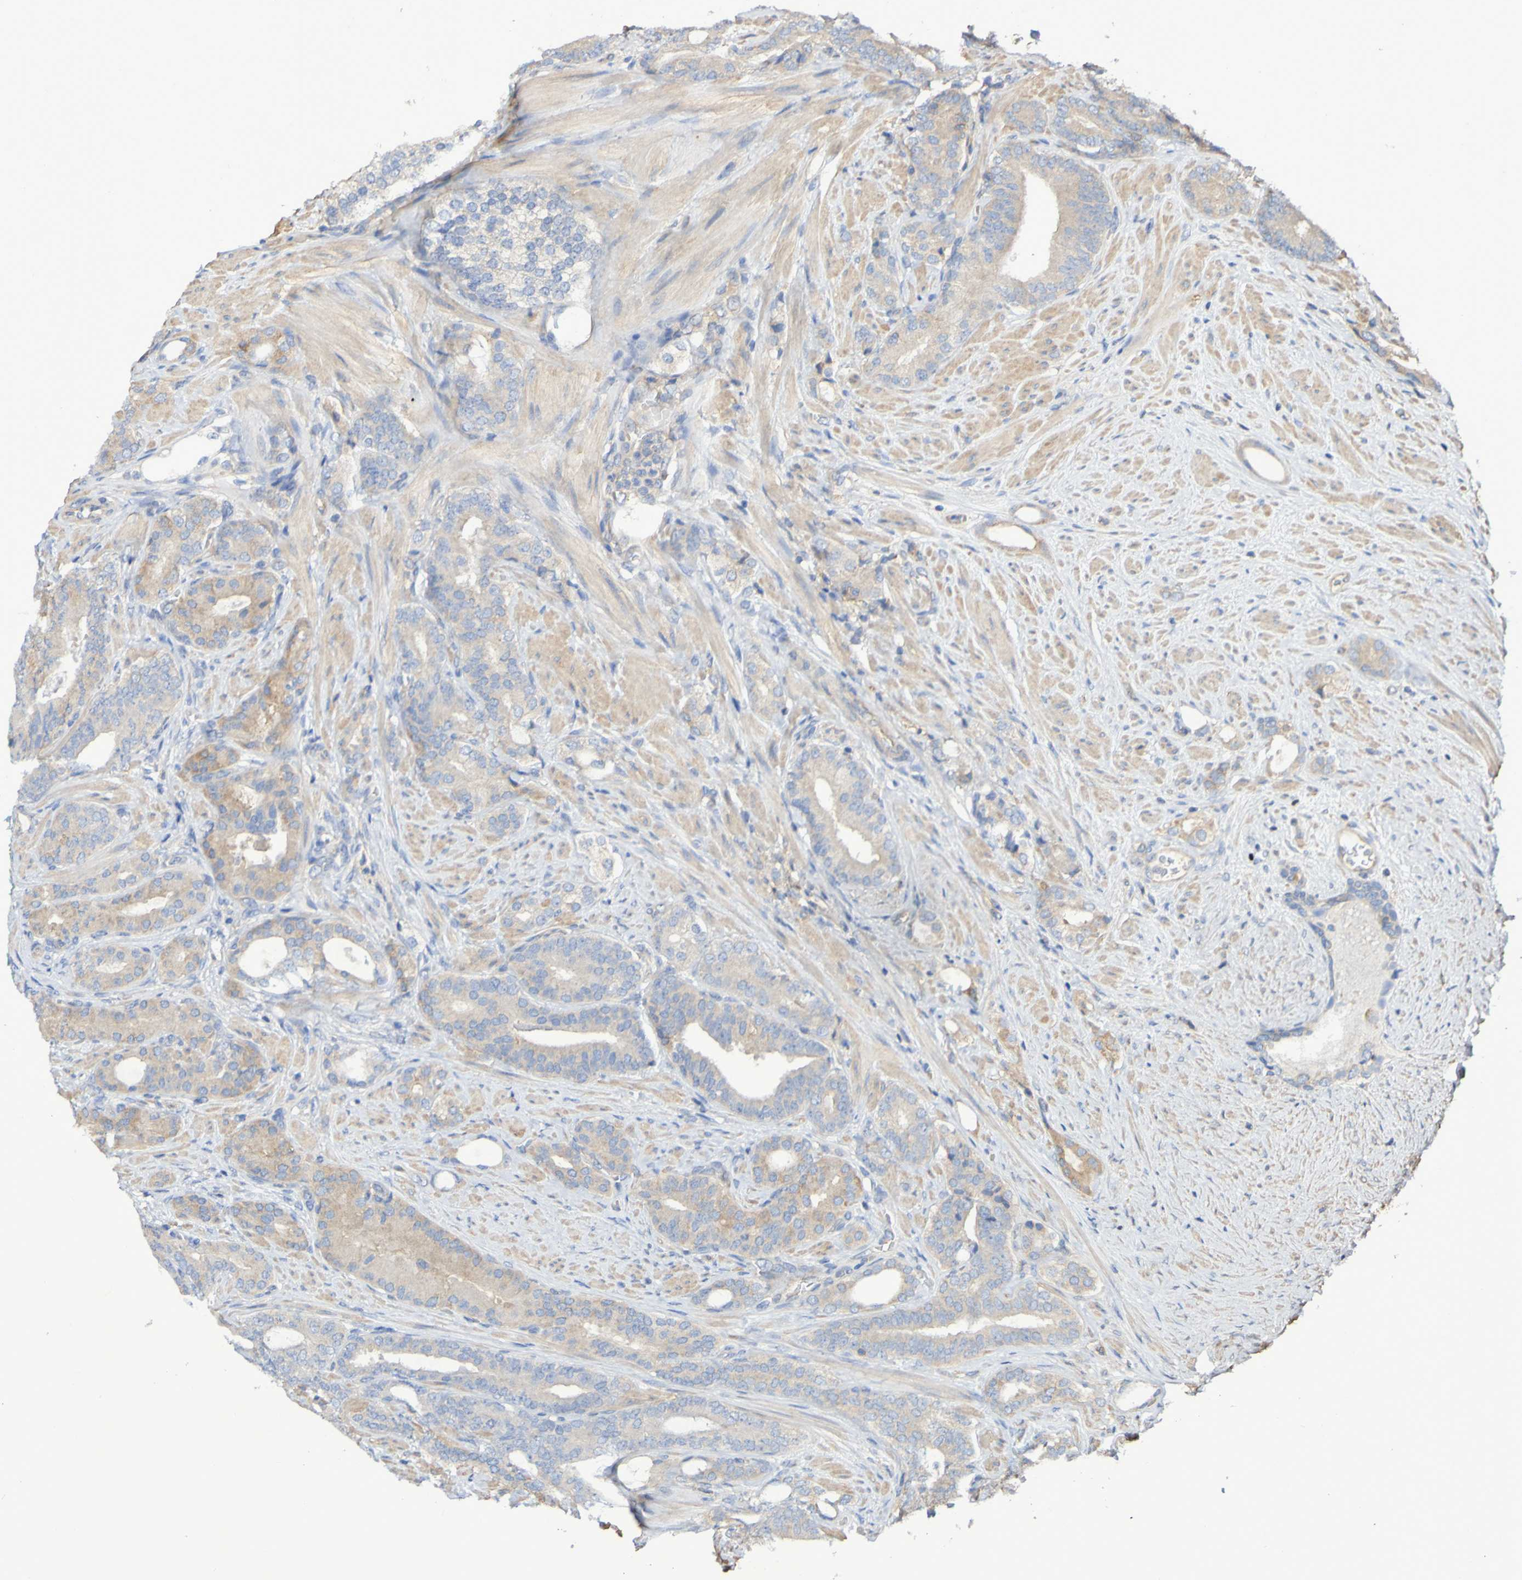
{"staining": {"intensity": "weak", "quantity": "25%-75%", "location": "cytoplasmic/membranous"}, "tissue": "prostate cancer", "cell_type": "Tumor cells", "image_type": "cancer", "snomed": [{"axis": "morphology", "description": "Adenocarcinoma, Low grade"}, {"axis": "topography", "description": "Prostate"}], "caption": "Prostate low-grade adenocarcinoma was stained to show a protein in brown. There is low levels of weak cytoplasmic/membranous expression in approximately 25%-75% of tumor cells.", "gene": "SYNJ1", "patient": {"sex": "male", "age": 63}}